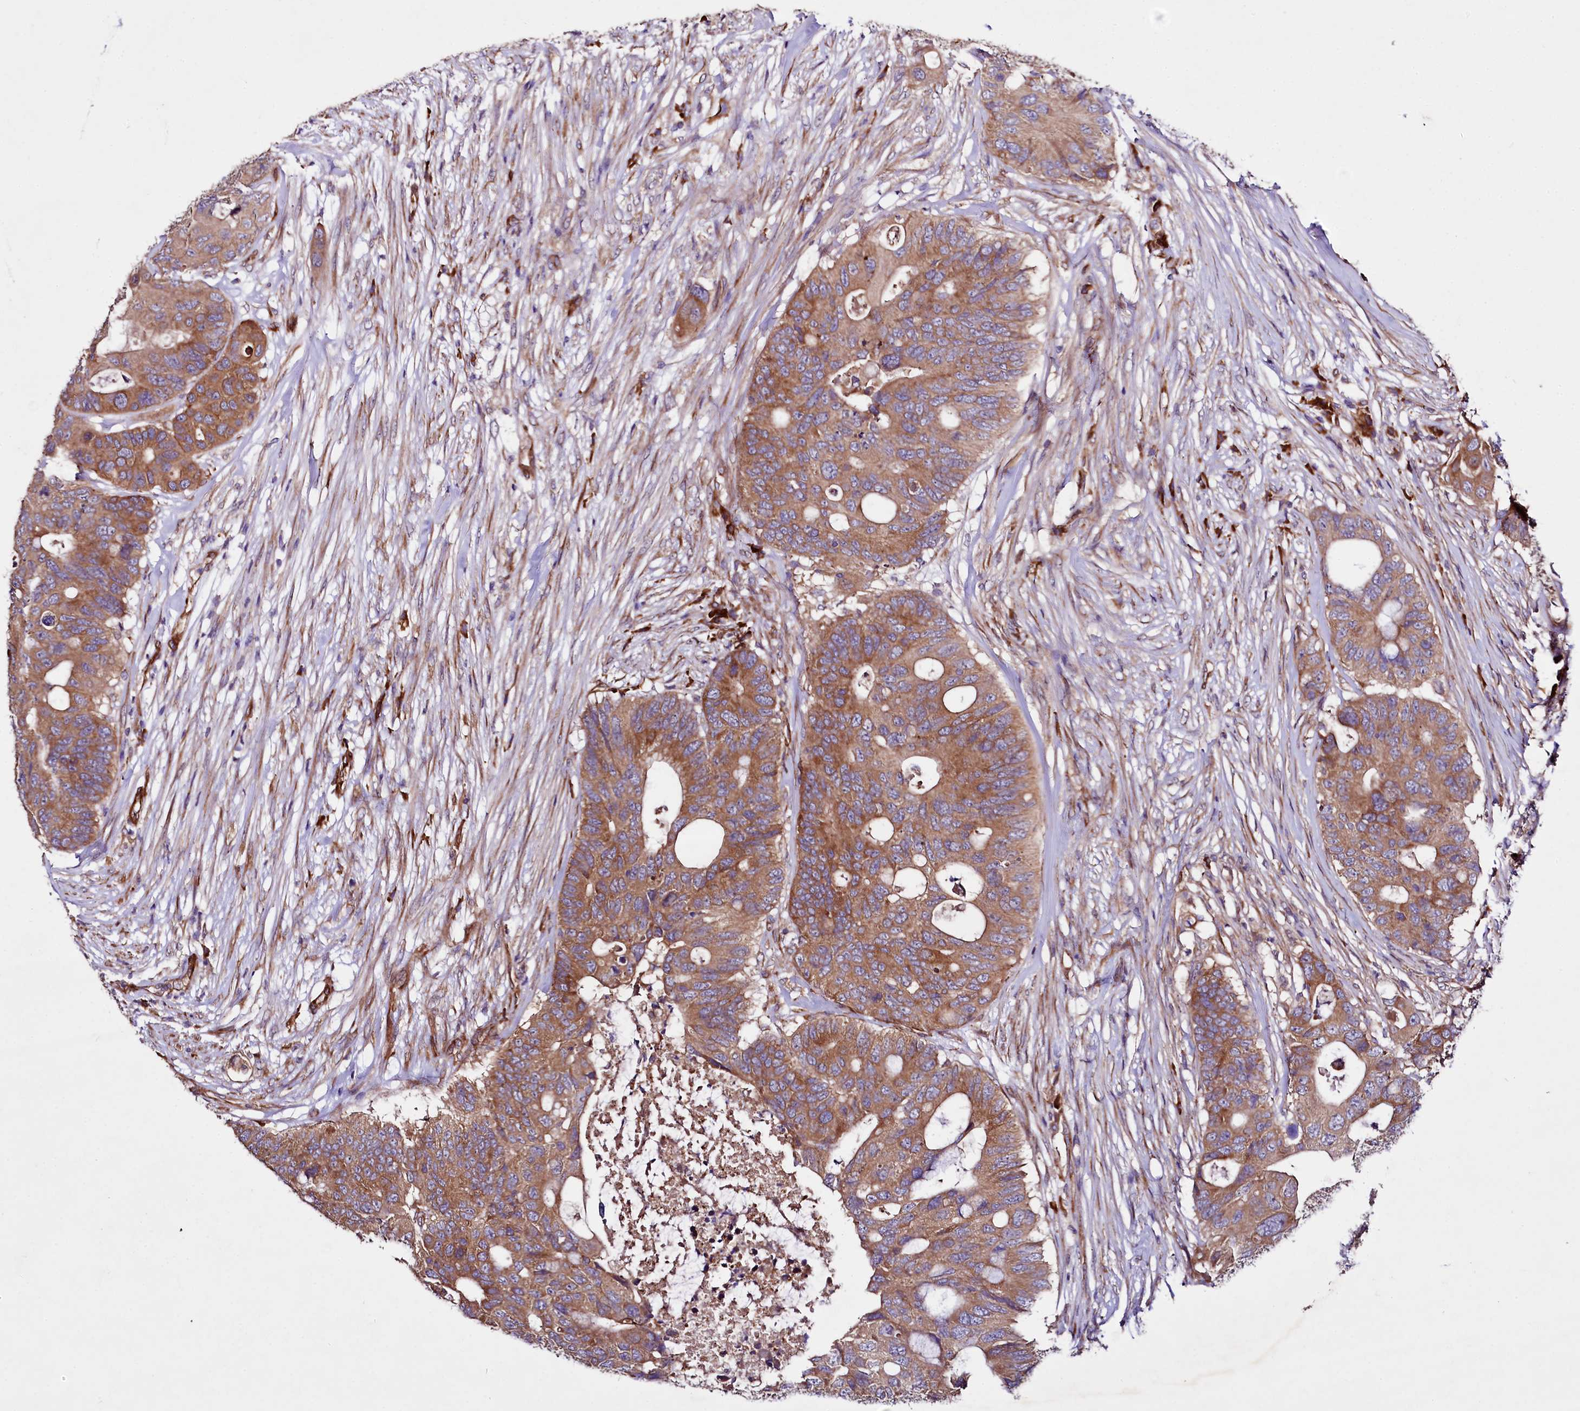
{"staining": {"intensity": "moderate", "quantity": ">75%", "location": "cytoplasmic/membranous"}, "tissue": "colorectal cancer", "cell_type": "Tumor cells", "image_type": "cancer", "snomed": [{"axis": "morphology", "description": "Adenocarcinoma, NOS"}, {"axis": "topography", "description": "Colon"}], "caption": "A brown stain labels moderate cytoplasmic/membranous staining of a protein in human adenocarcinoma (colorectal) tumor cells. (Brightfield microscopy of DAB IHC at high magnification).", "gene": "SPATS2", "patient": {"sex": "male", "age": 71}}